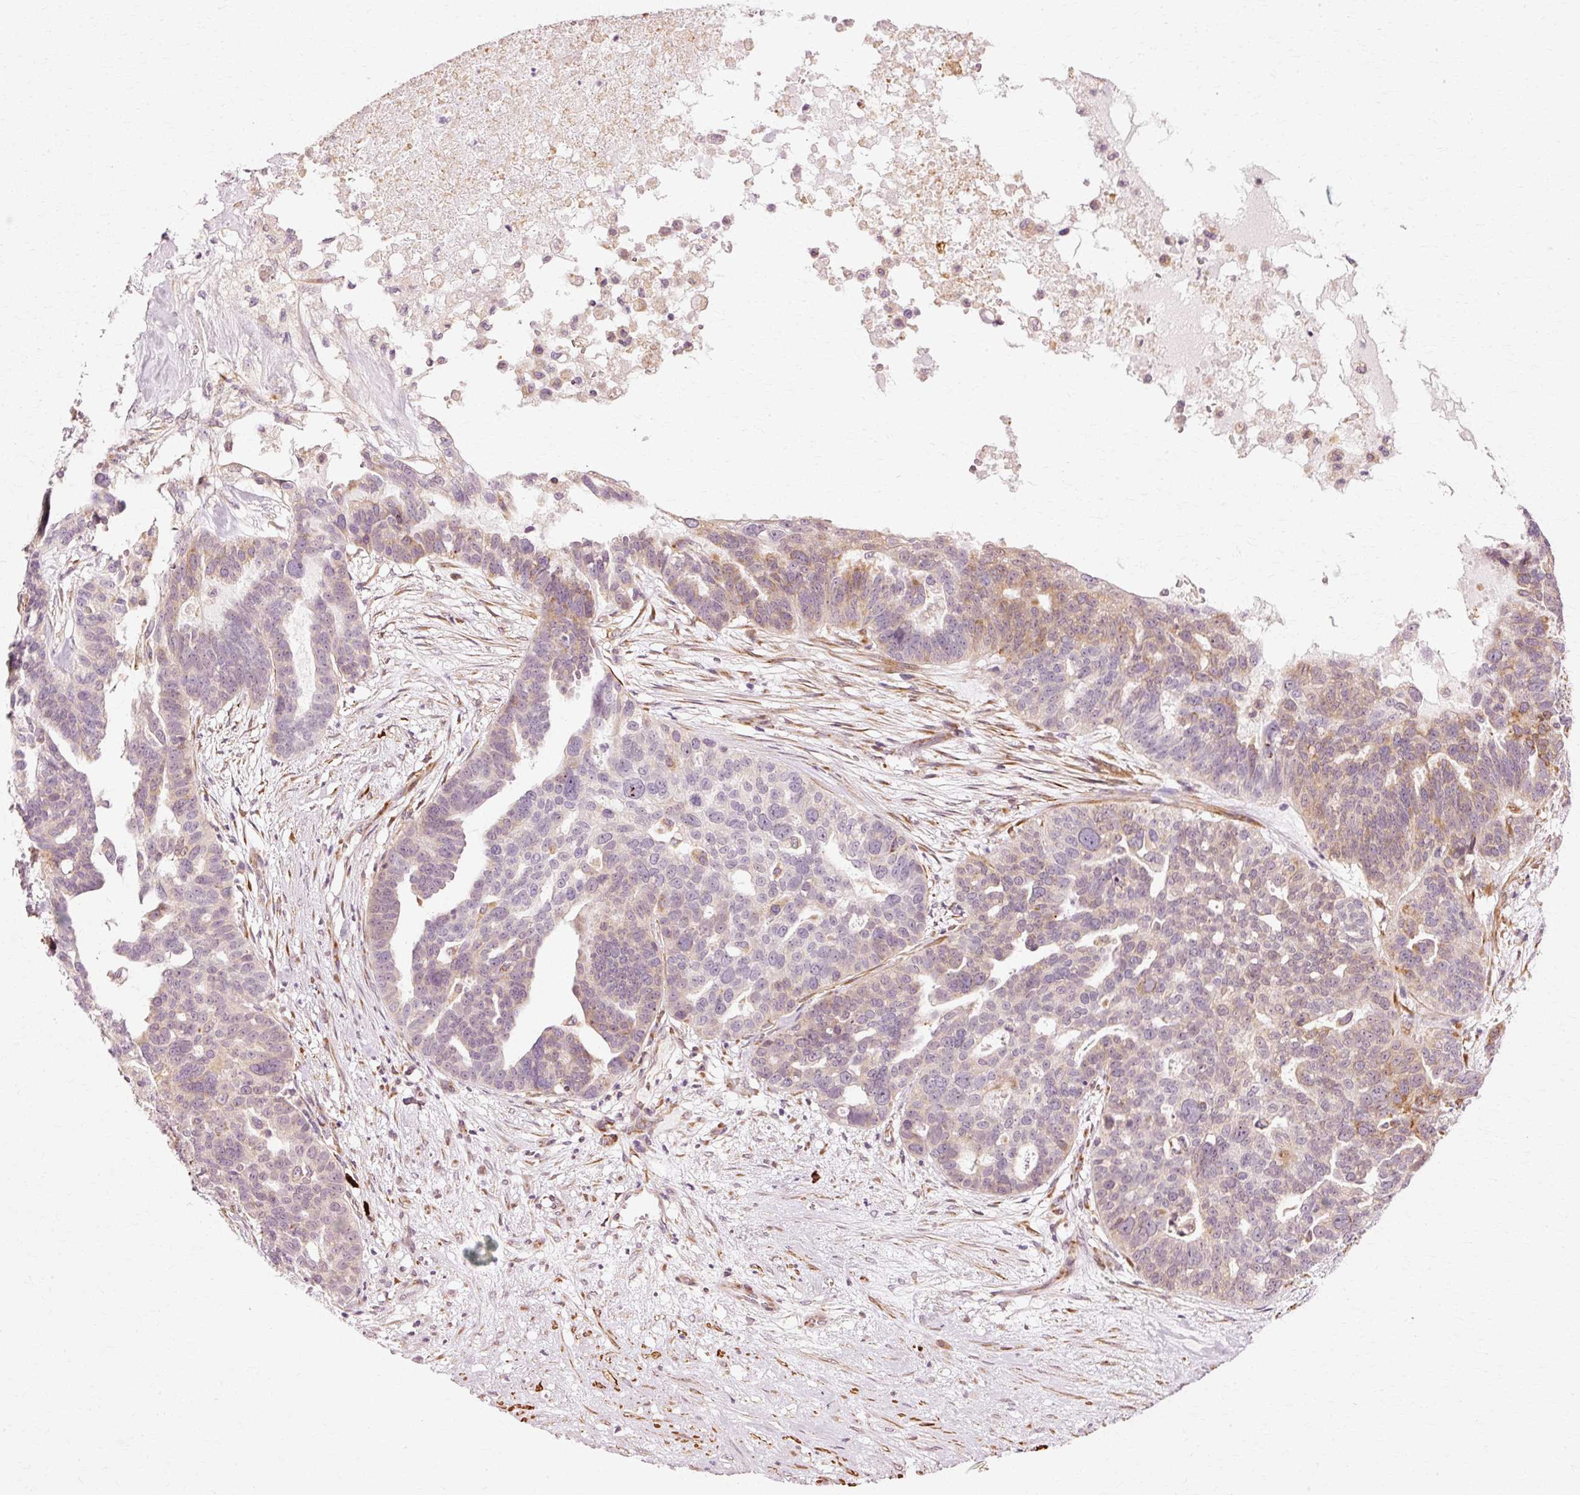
{"staining": {"intensity": "moderate", "quantity": "<25%", "location": "cytoplasmic/membranous"}, "tissue": "ovarian cancer", "cell_type": "Tumor cells", "image_type": "cancer", "snomed": [{"axis": "morphology", "description": "Cystadenocarcinoma, serous, NOS"}, {"axis": "topography", "description": "Ovary"}], "caption": "The photomicrograph demonstrates staining of ovarian cancer (serous cystadenocarcinoma), revealing moderate cytoplasmic/membranous protein positivity (brown color) within tumor cells.", "gene": "RGPD5", "patient": {"sex": "female", "age": 59}}